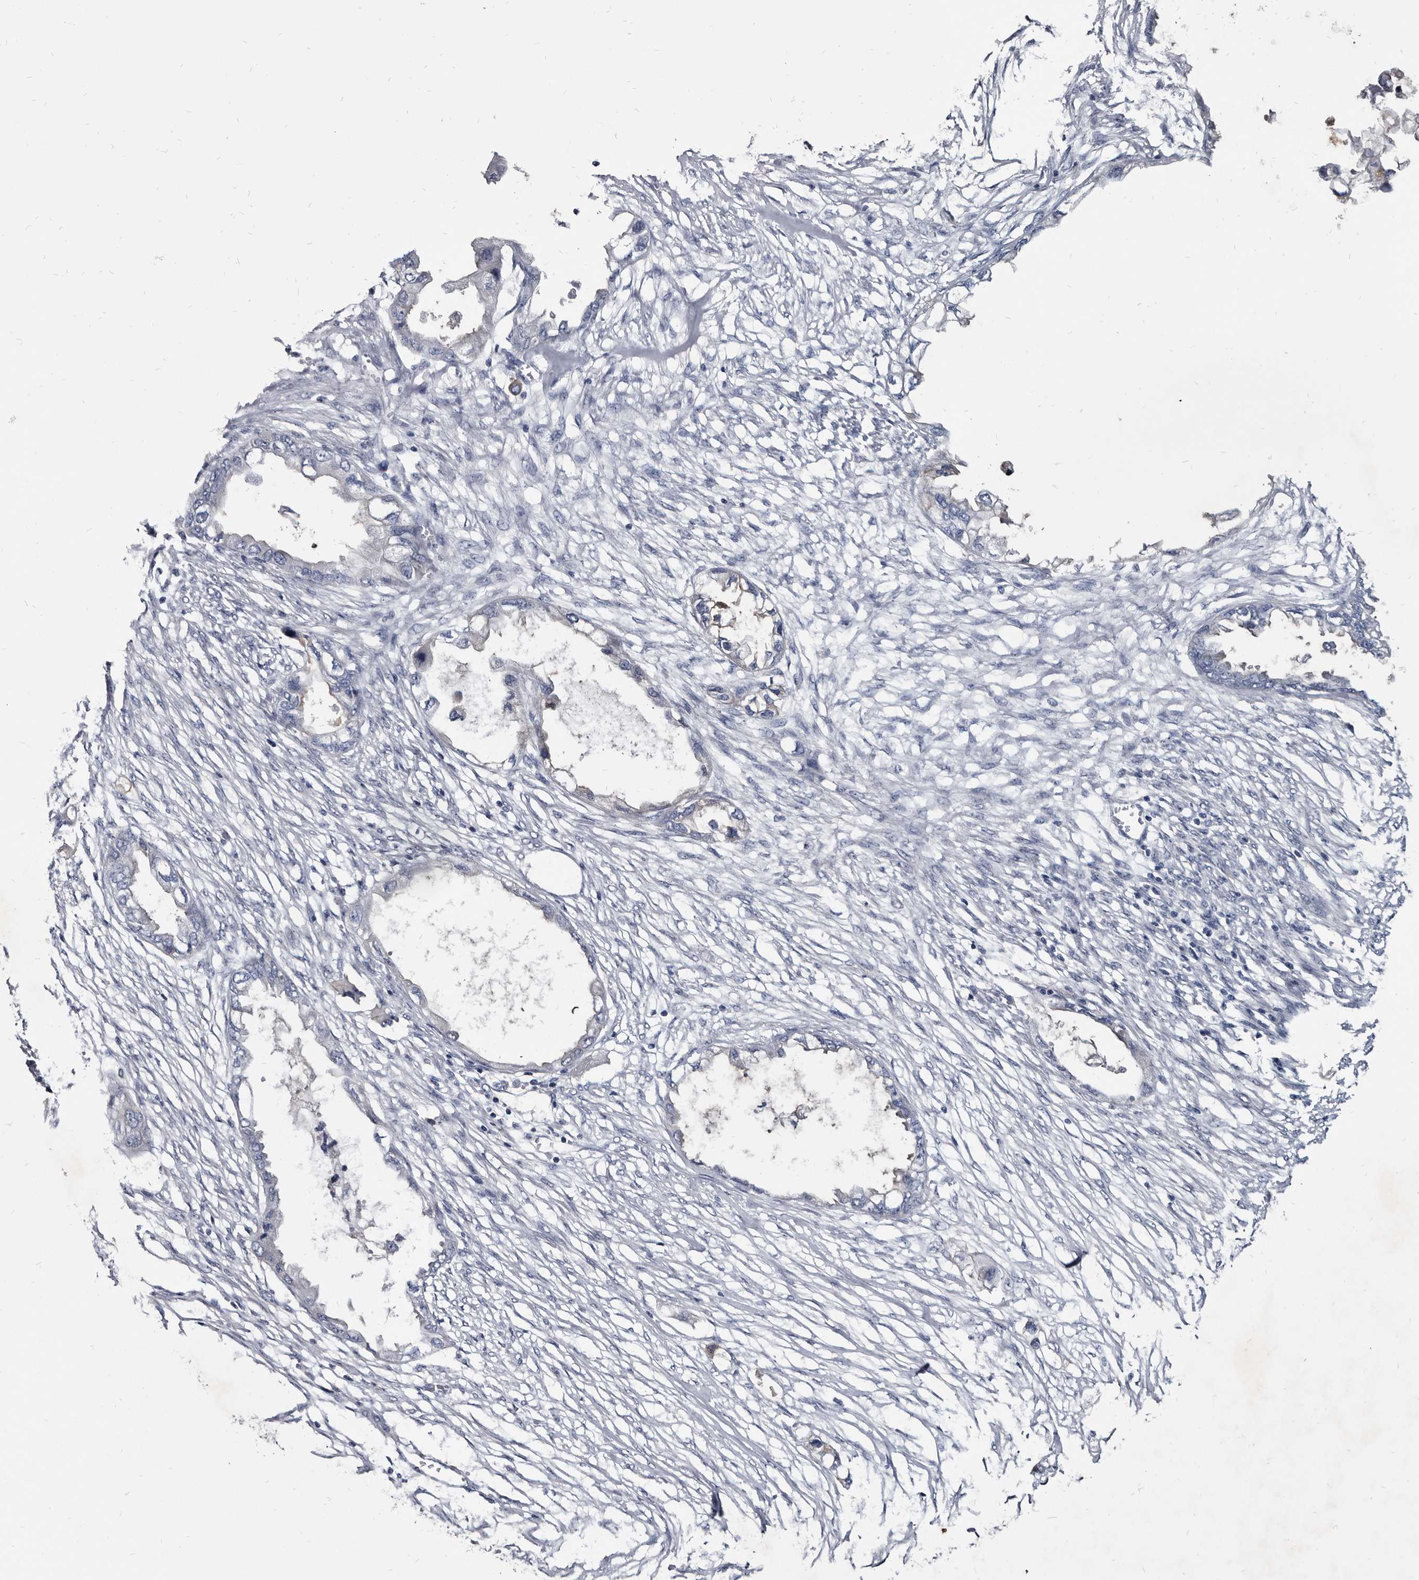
{"staining": {"intensity": "negative", "quantity": "none", "location": "none"}, "tissue": "endometrial cancer", "cell_type": "Tumor cells", "image_type": "cancer", "snomed": [{"axis": "morphology", "description": "Adenocarcinoma, NOS"}, {"axis": "morphology", "description": "Adenocarcinoma, metastatic, NOS"}, {"axis": "topography", "description": "Adipose tissue"}, {"axis": "topography", "description": "Endometrium"}], "caption": "Immunohistochemistry micrograph of human endometrial adenocarcinoma stained for a protein (brown), which exhibits no expression in tumor cells.", "gene": "PRSS8", "patient": {"sex": "female", "age": 67}}